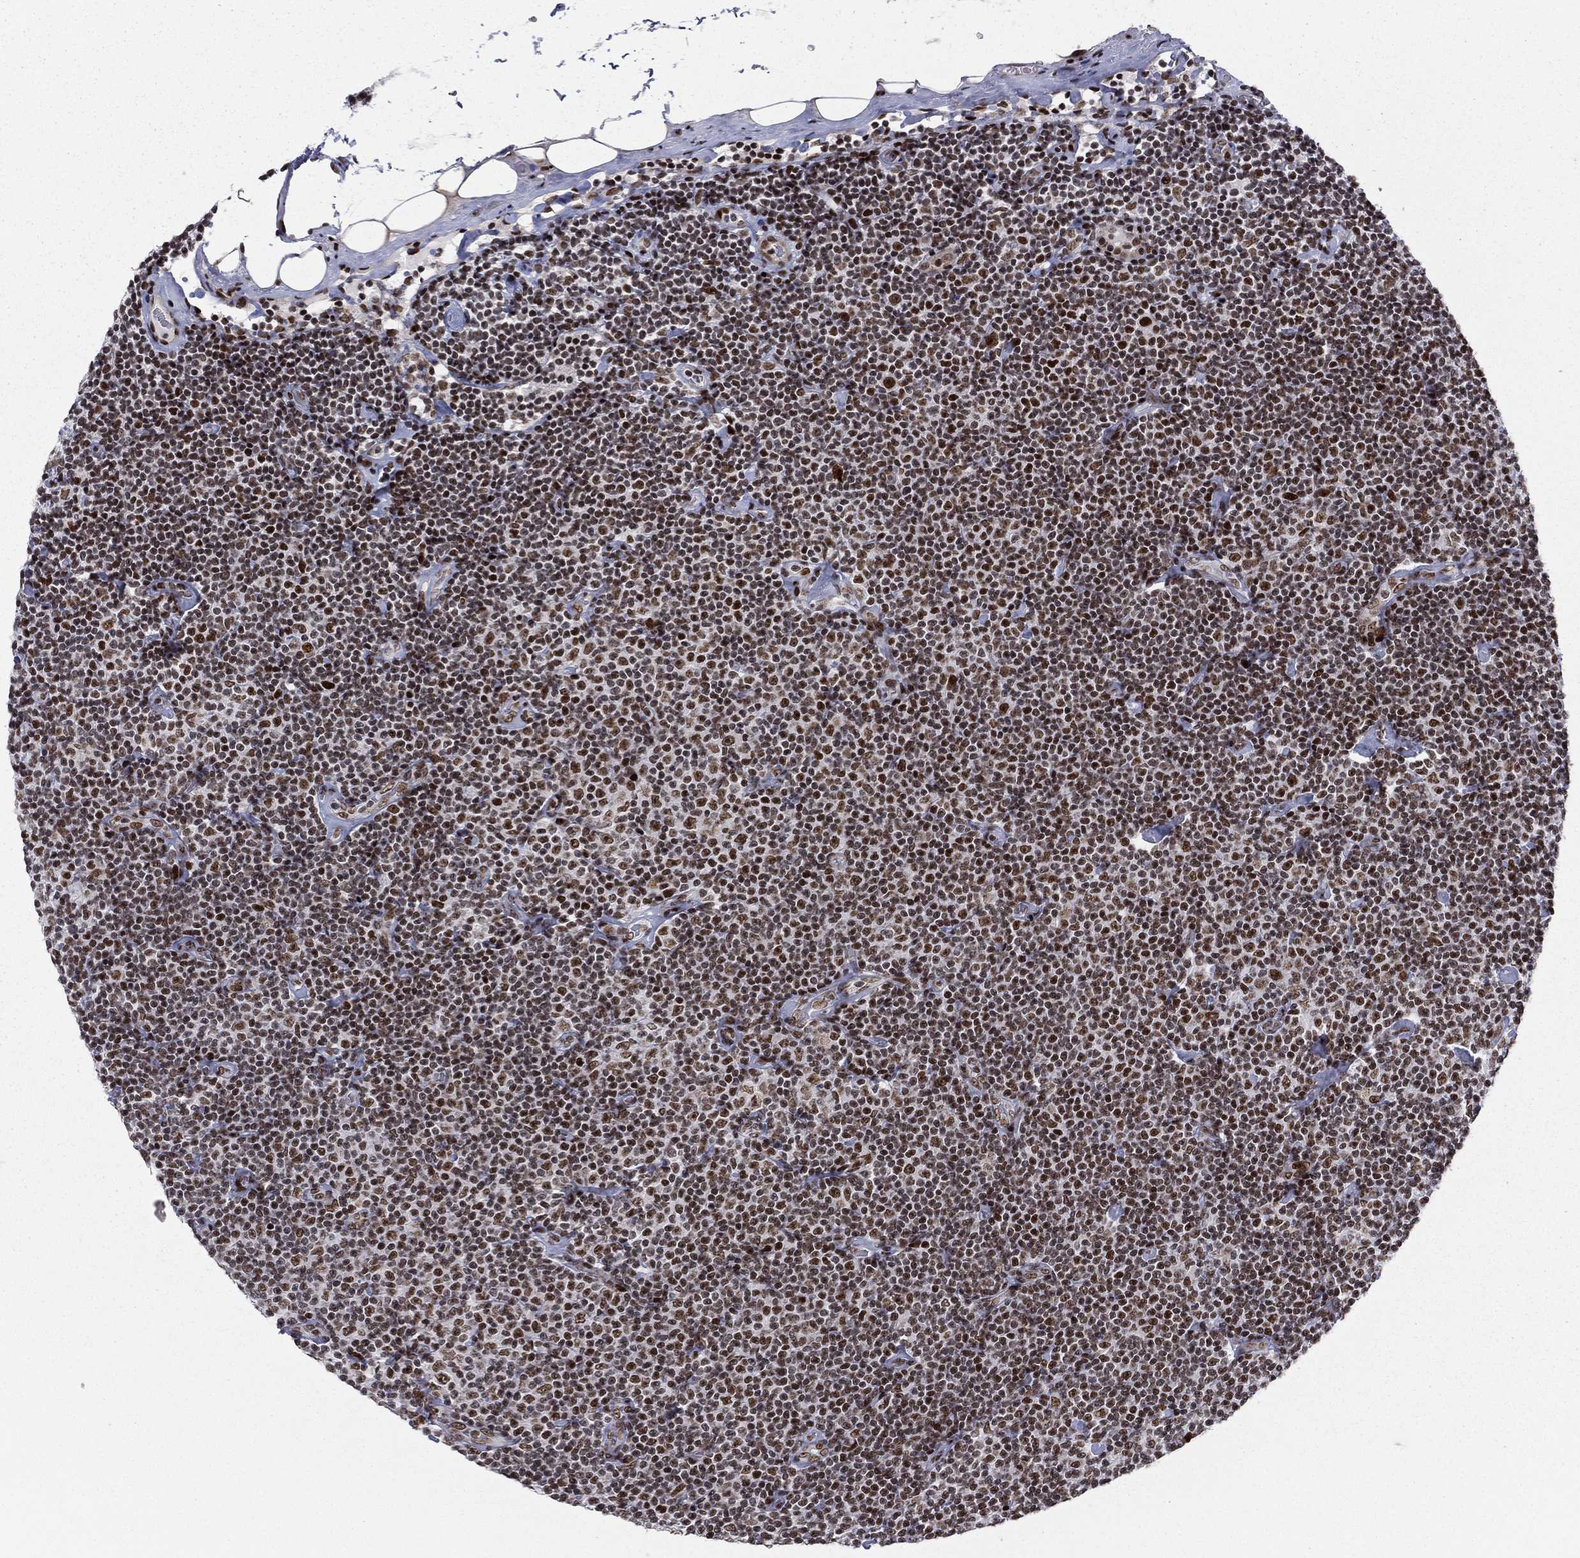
{"staining": {"intensity": "moderate", "quantity": ">75%", "location": "nuclear"}, "tissue": "lymphoma", "cell_type": "Tumor cells", "image_type": "cancer", "snomed": [{"axis": "morphology", "description": "Malignant lymphoma, non-Hodgkin's type, Low grade"}, {"axis": "topography", "description": "Lymph node"}], "caption": "Lymphoma stained with immunohistochemistry displays moderate nuclear positivity in approximately >75% of tumor cells.", "gene": "RTF1", "patient": {"sex": "male", "age": 81}}